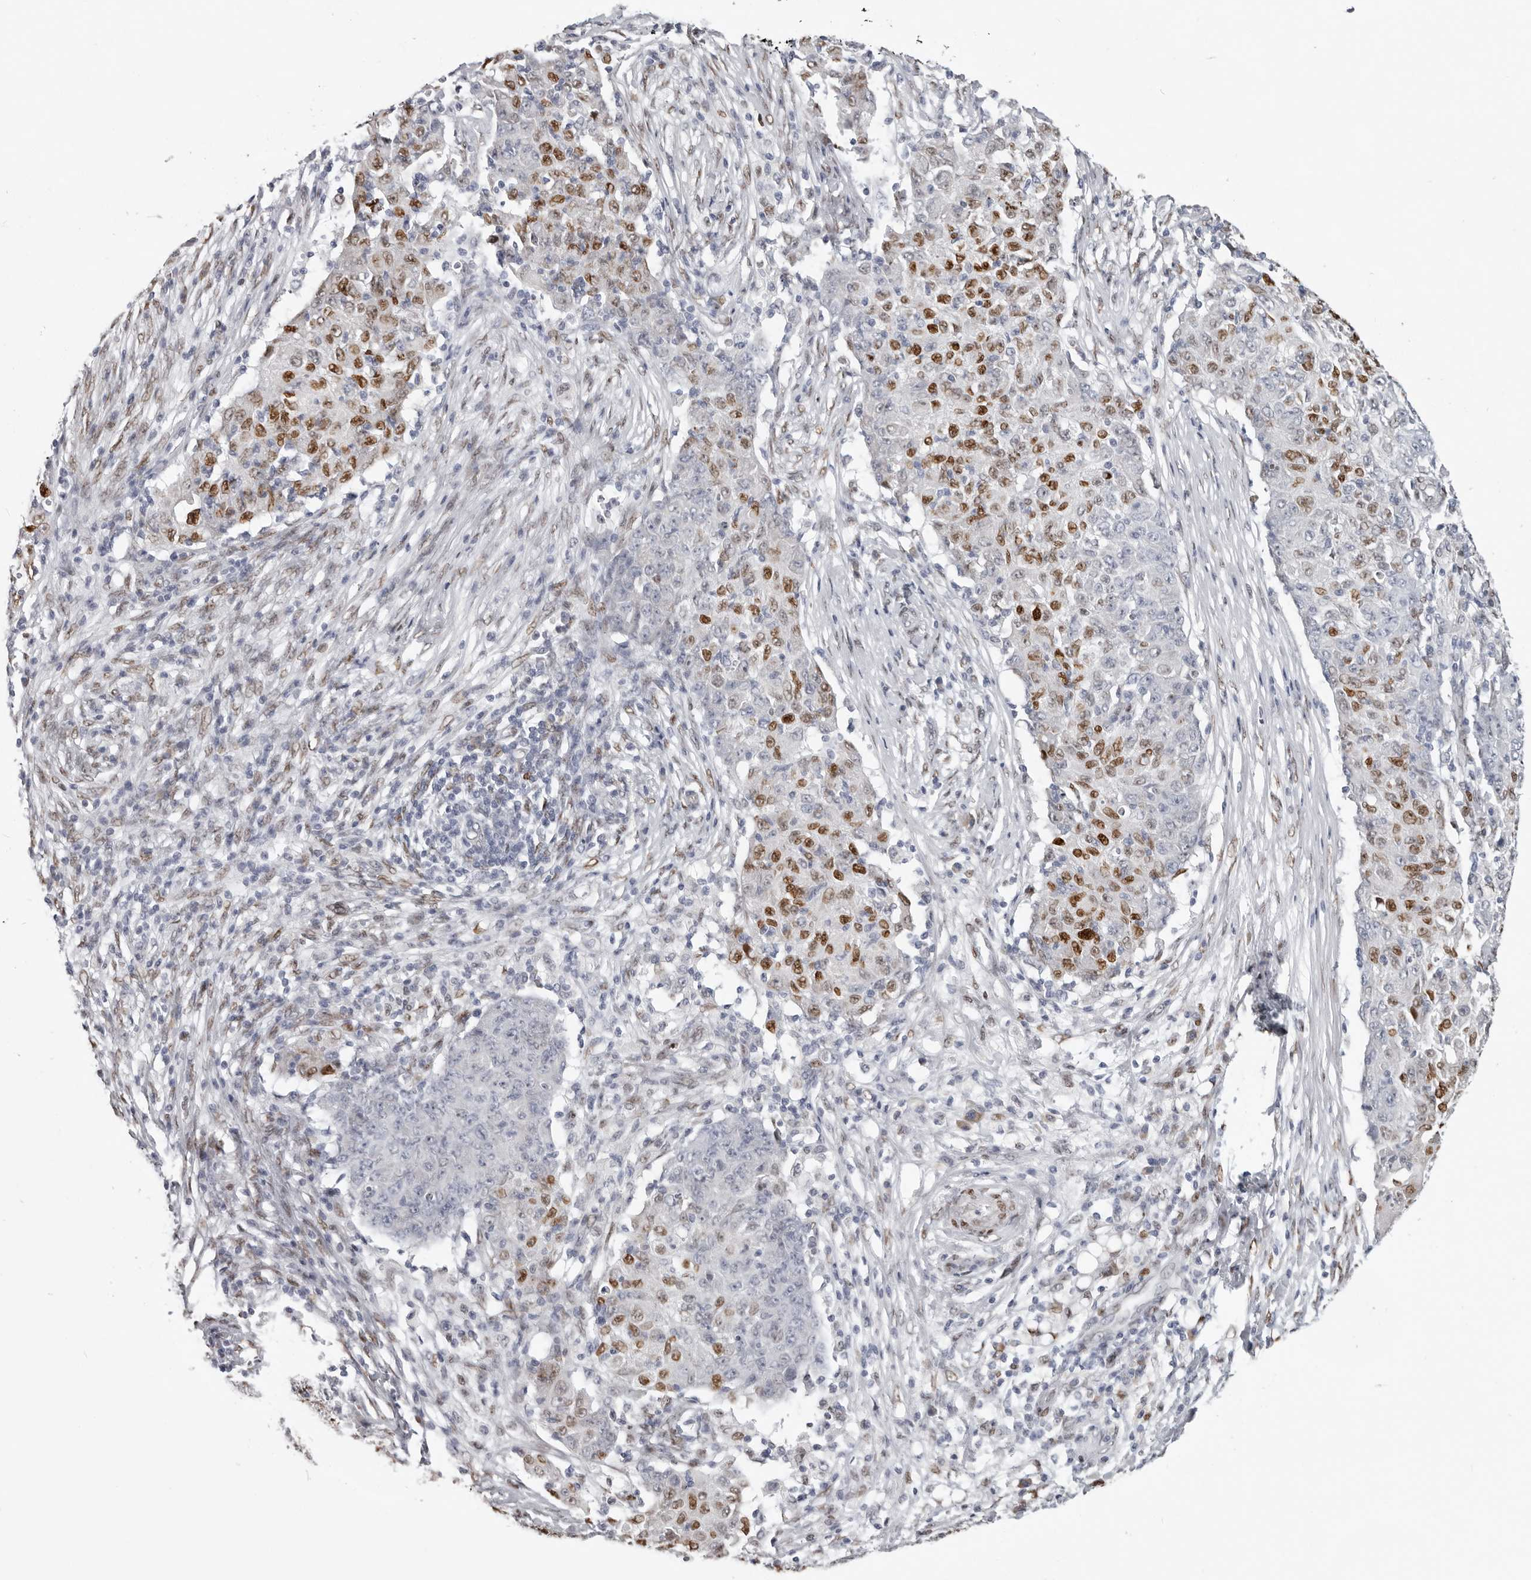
{"staining": {"intensity": "strong", "quantity": "25%-75%", "location": "nuclear"}, "tissue": "ovarian cancer", "cell_type": "Tumor cells", "image_type": "cancer", "snomed": [{"axis": "morphology", "description": "Carcinoma, endometroid"}, {"axis": "topography", "description": "Ovary"}], "caption": "IHC micrograph of neoplastic tissue: human ovarian cancer stained using immunohistochemistry (IHC) displays high levels of strong protein expression localized specifically in the nuclear of tumor cells, appearing as a nuclear brown color.", "gene": "SRP19", "patient": {"sex": "female", "age": 42}}